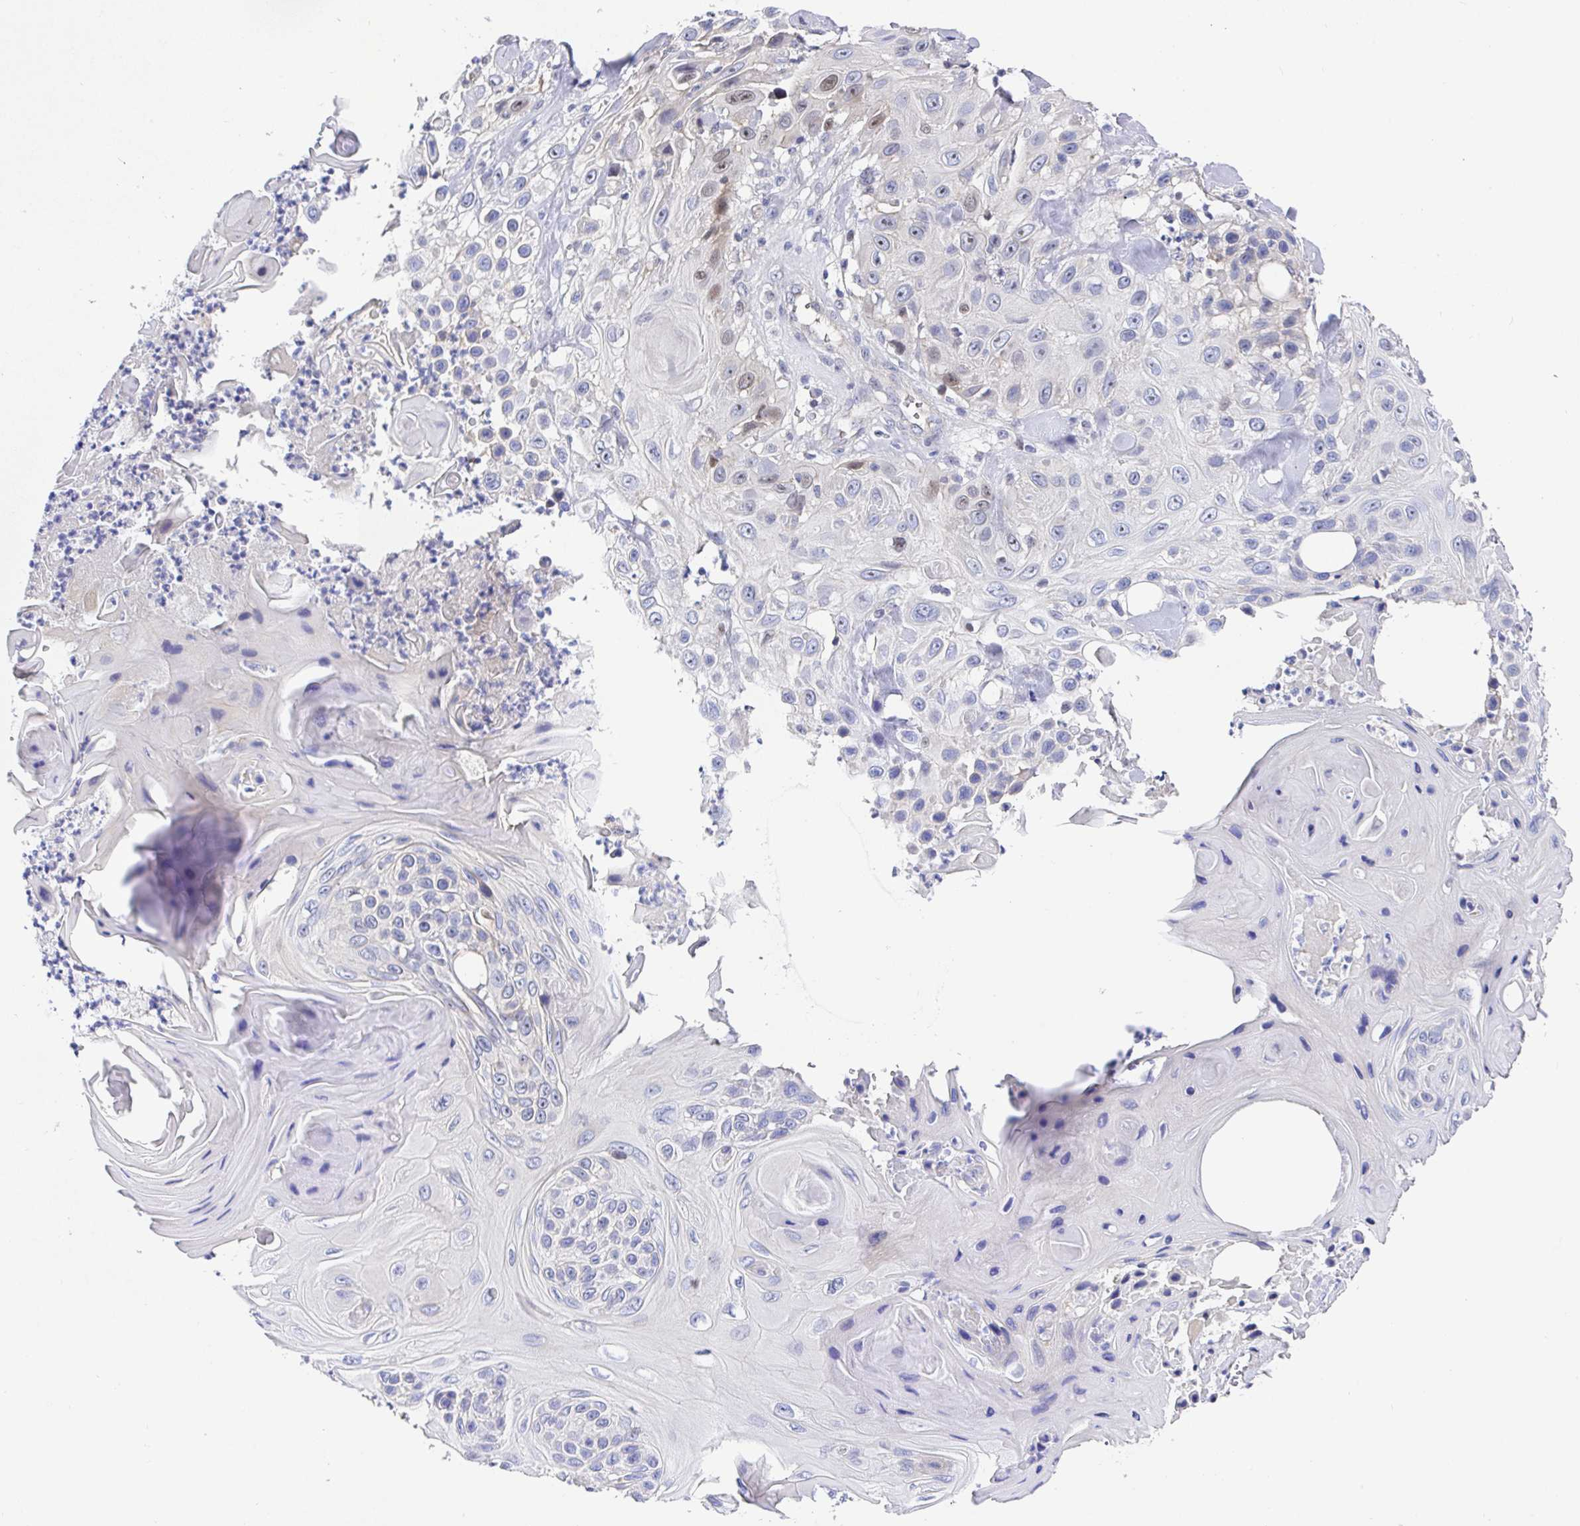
{"staining": {"intensity": "moderate", "quantity": "<25%", "location": "nuclear"}, "tissue": "skin cancer", "cell_type": "Tumor cells", "image_type": "cancer", "snomed": [{"axis": "morphology", "description": "Squamous cell carcinoma, NOS"}, {"axis": "topography", "description": "Skin"}], "caption": "Protein expression analysis of skin cancer (squamous cell carcinoma) shows moderate nuclear expression in approximately <25% of tumor cells.", "gene": "TIMELESS", "patient": {"sex": "male", "age": 82}}